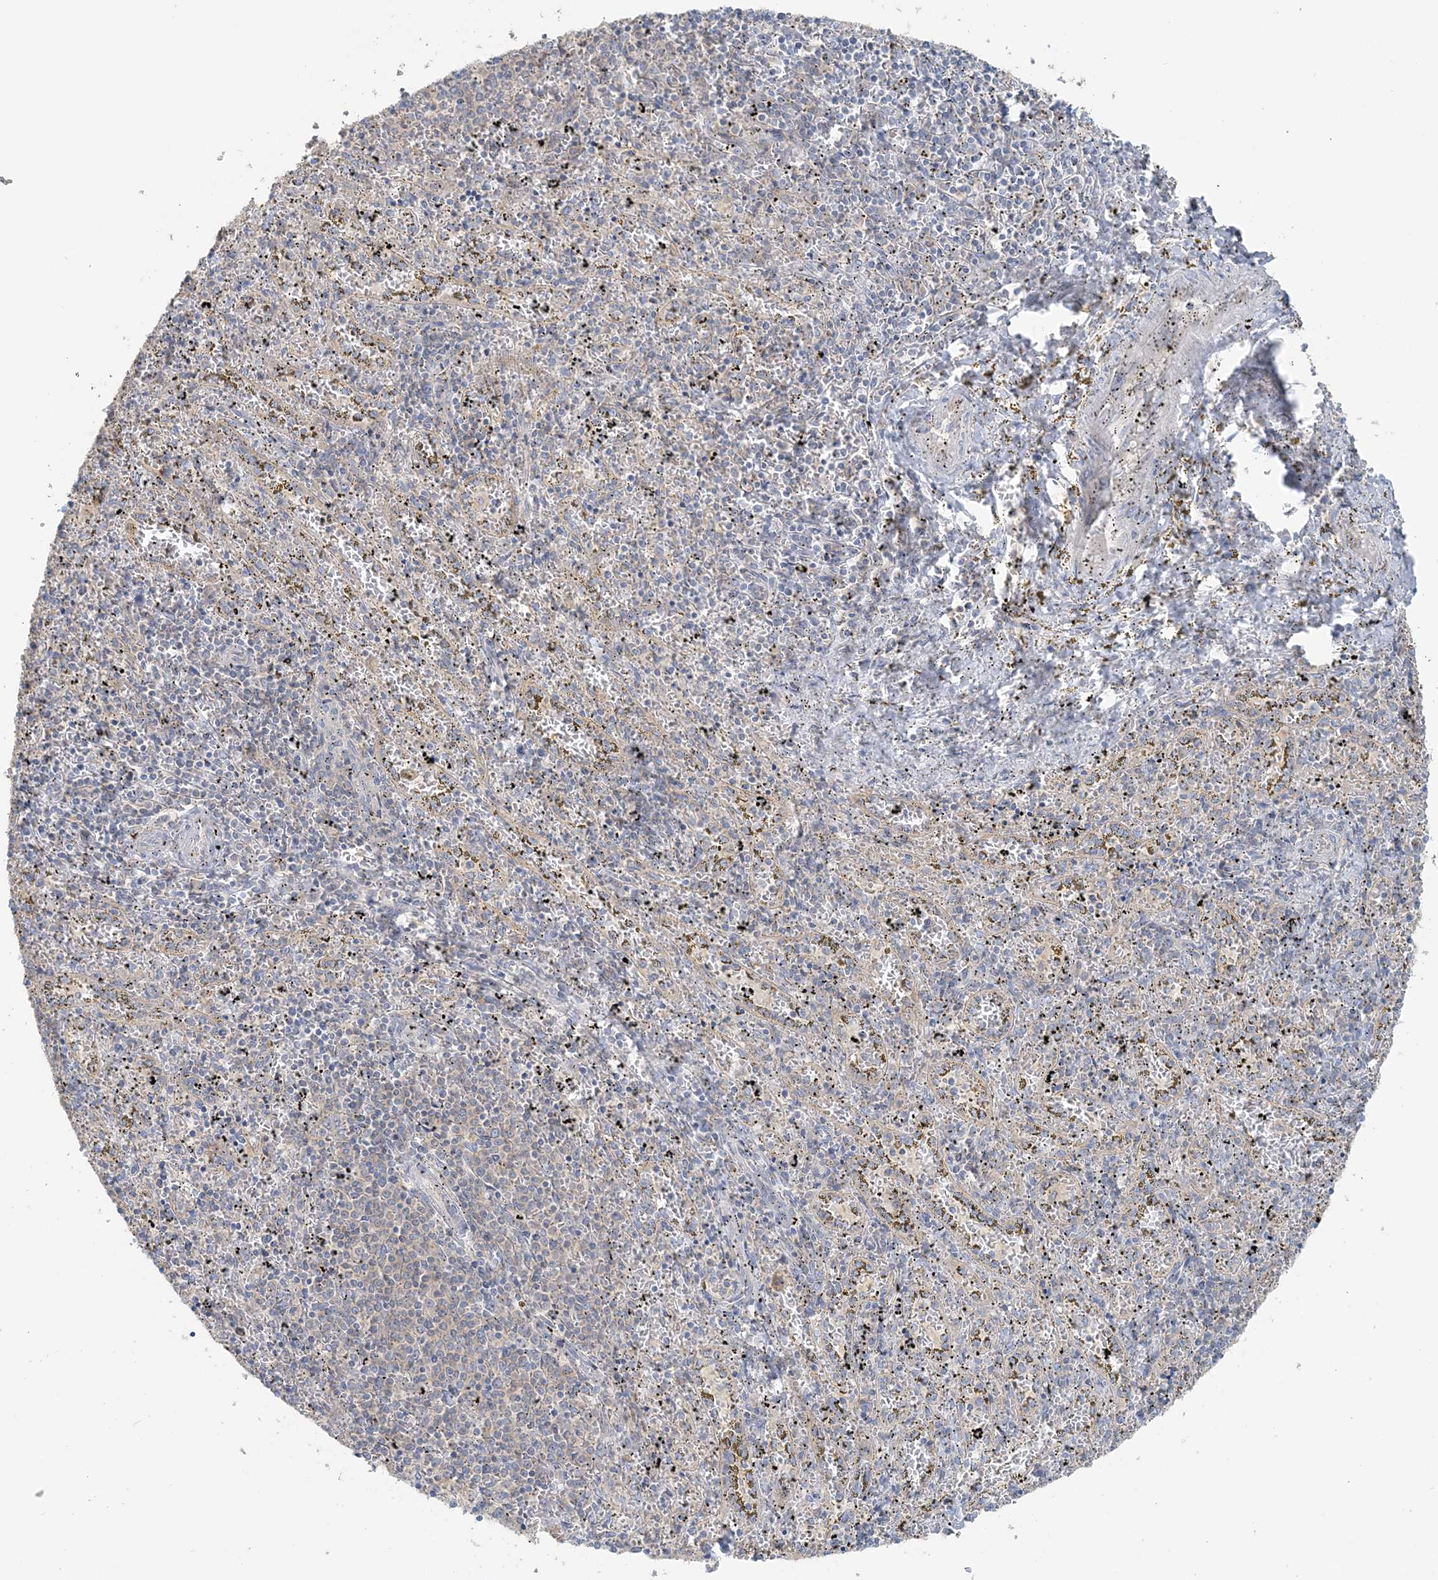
{"staining": {"intensity": "negative", "quantity": "none", "location": "none"}, "tissue": "spleen", "cell_type": "Cells in red pulp", "image_type": "normal", "snomed": [{"axis": "morphology", "description": "Normal tissue, NOS"}, {"axis": "topography", "description": "Spleen"}], "caption": "IHC histopathology image of normal spleen: human spleen stained with DAB (3,3'-diaminobenzidine) shows no significant protein expression in cells in red pulp. (DAB (3,3'-diaminobenzidine) IHC with hematoxylin counter stain).", "gene": "TBC1D5", "patient": {"sex": "male", "age": 11}}